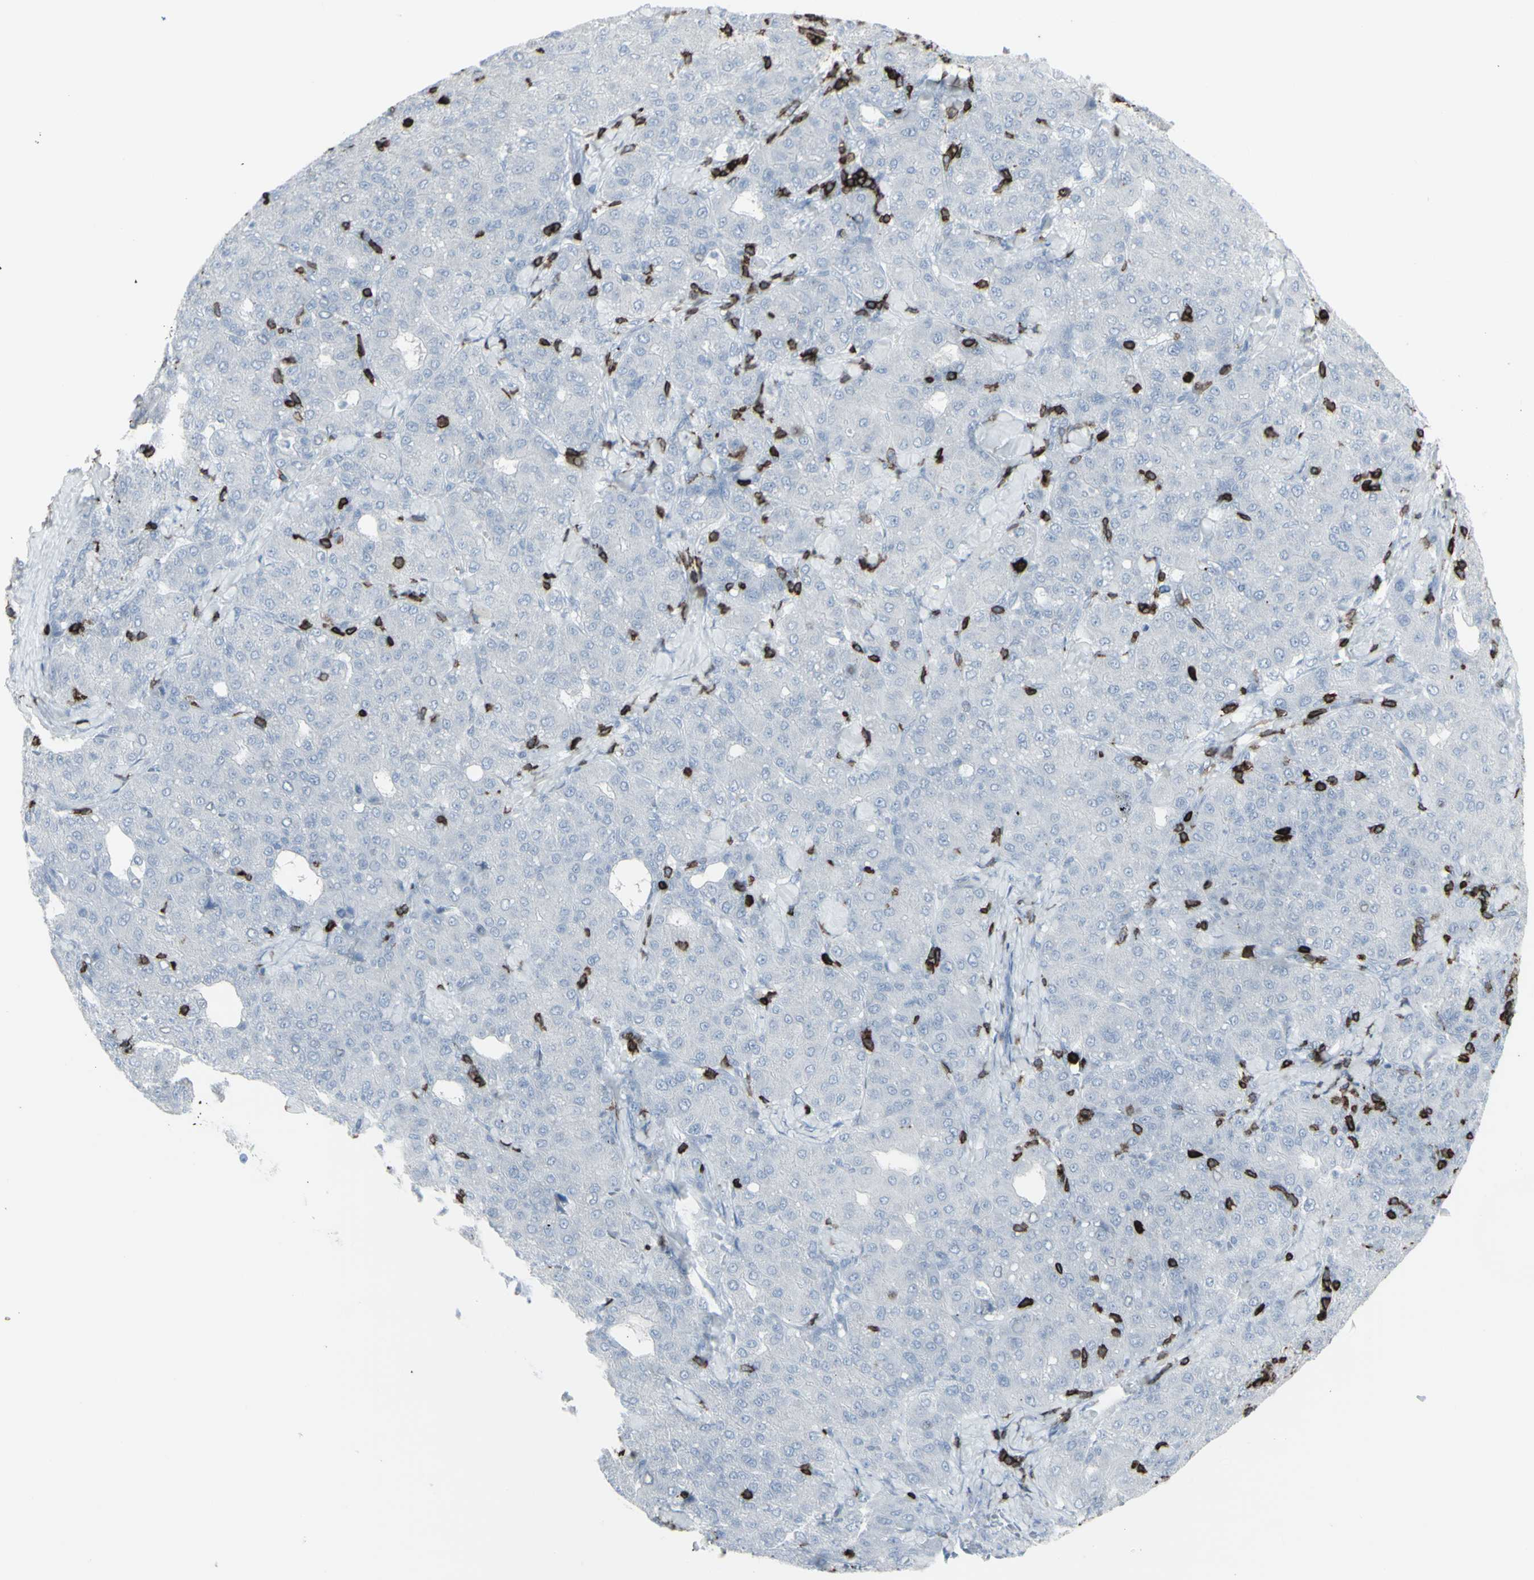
{"staining": {"intensity": "negative", "quantity": "none", "location": "none"}, "tissue": "liver cancer", "cell_type": "Tumor cells", "image_type": "cancer", "snomed": [{"axis": "morphology", "description": "Carcinoma, Hepatocellular, NOS"}, {"axis": "topography", "description": "Liver"}], "caption": "This is an immunohistochemistry image of human liver cancer. There is no expression in tumor cells.", "gene": "CD247", "patient": {"sex": "male", "age": 65}}